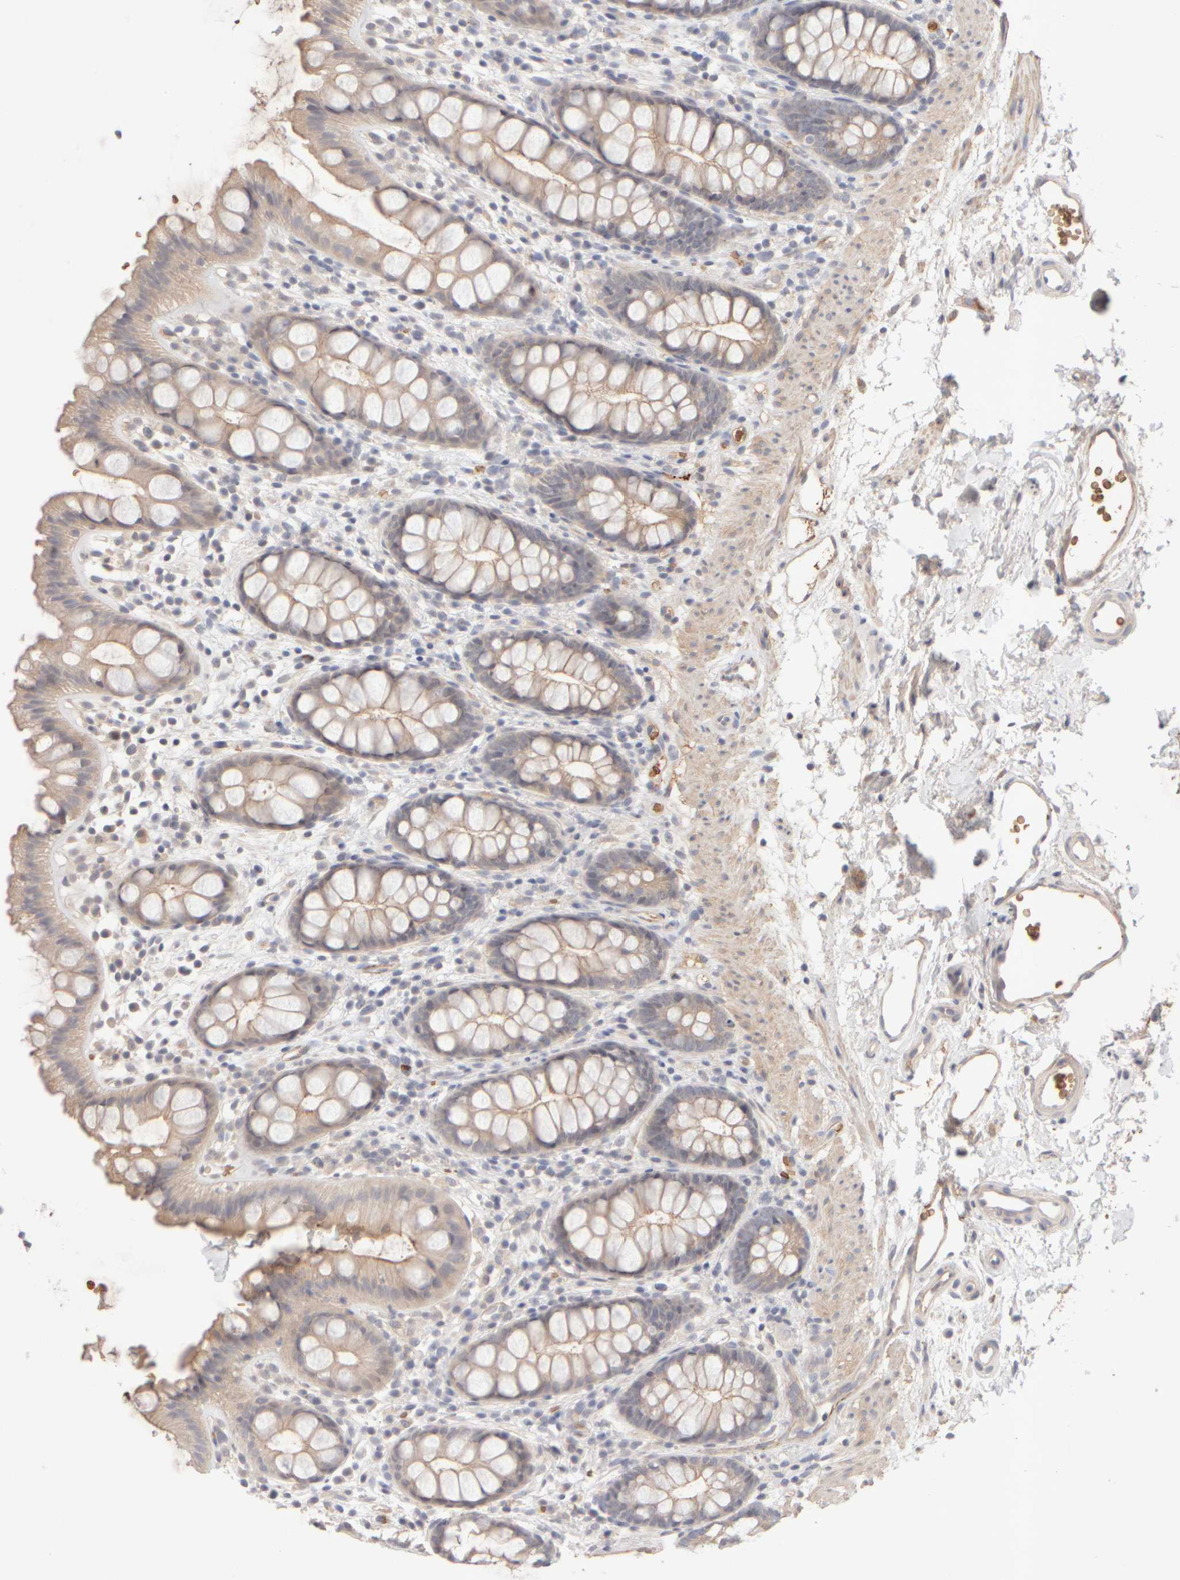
{"staining": {"intensity": "weak", "quantity": "25%-75%", "location": "cytoplasmic/membranous"}, "tissue": "rectum", "cell_type": "Glandular cells", "image_type": "normal", "snomed": [{"axis": "morphology", "description": "Normal tissue, NOS"}, {"axis": "topography", "description": "Rectum"}], "caption": "Immunohistochemical staining of unremarkable rectum reveals weak cytoplasmic/membranous protein staining in approximately 25%-75% of glandular cells.", "gene": "MST1", "patient": {"sex": "female", "age": 65}}